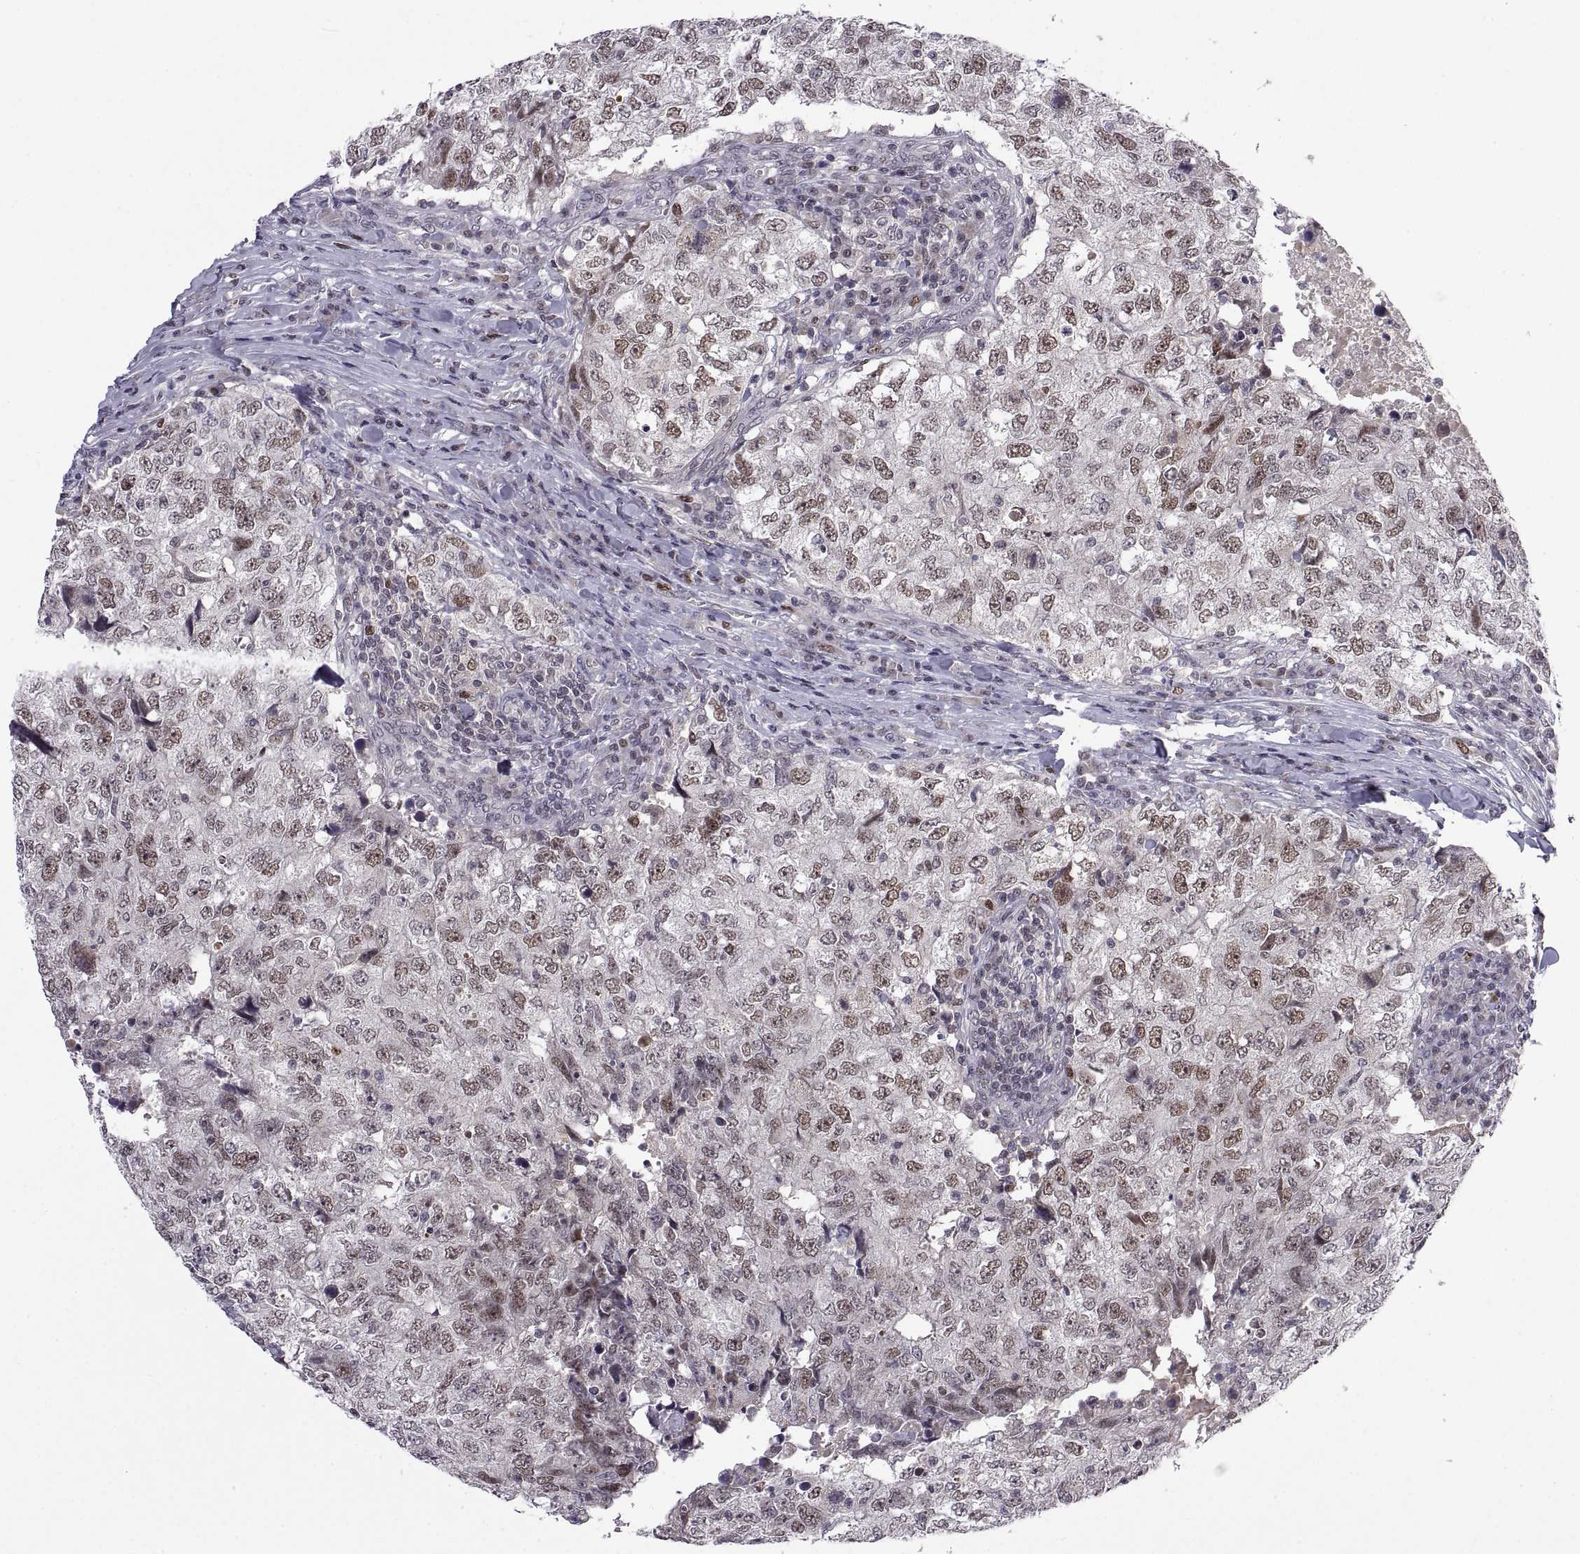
{"staining": {"intensity": "moderate", "quantity": "25%-75%", "location": "nuclear"}, "tissue": "breast cancer", "cell_type": "Tumor cells", "image_type": "cancer", "snomed": [{"axis": "morphology", "description": "Duct carcinoma"}, {"axis": "topography", "description": "Breast"}], "caption": "Tumor cells display medium levels of moderate nuclear expression in about 25%-75% of cells in human infiltrating ductal carcinoma (breast).", "gene": "CHFR", "patient": {"sex": "female", "age": 30}}